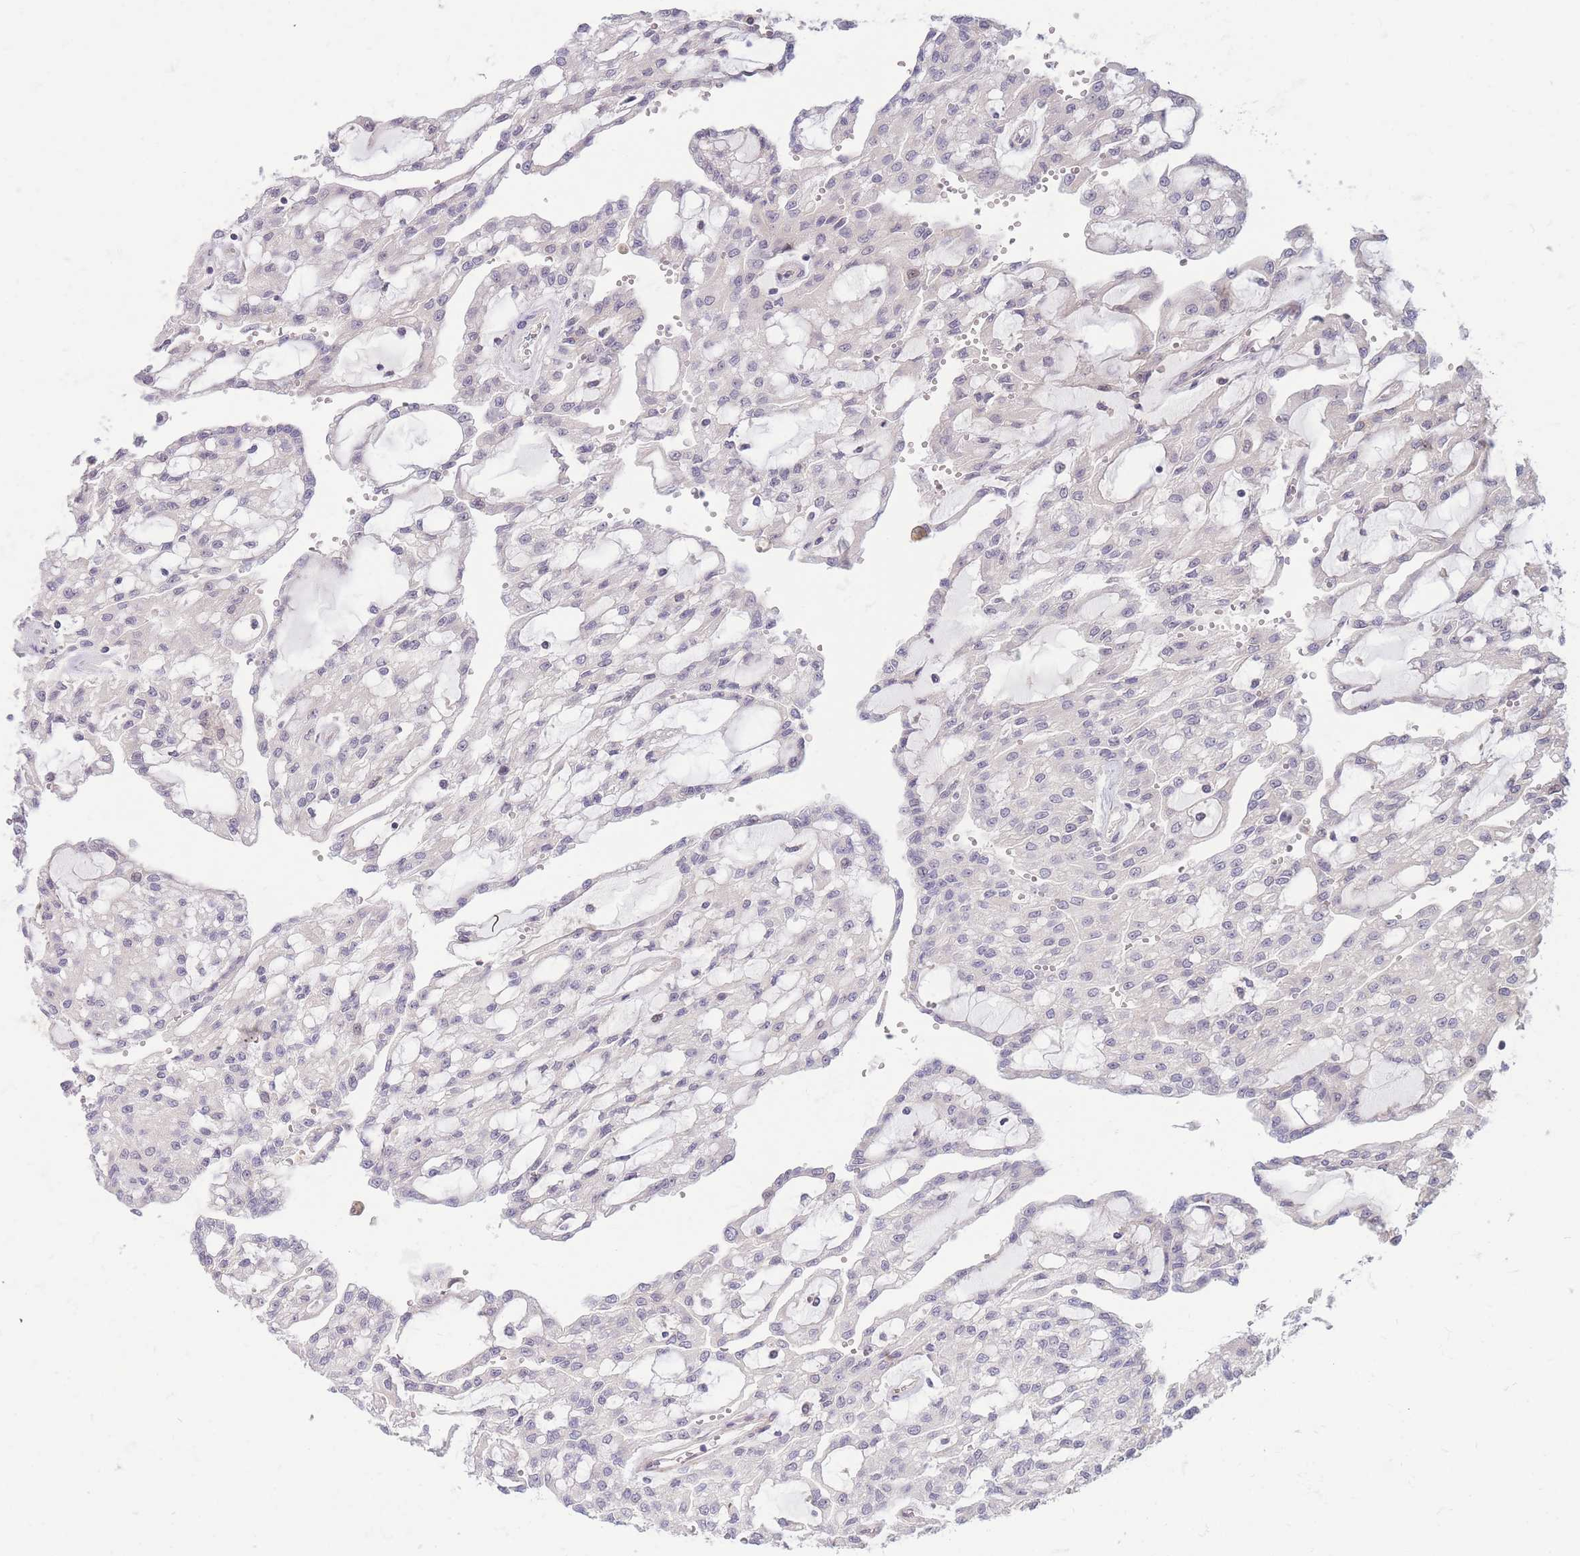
{"staining": {"intensity": "negative", "quantity": "none", "location": "none"}, "tissue": "renal cancer", "cell_type": "Tumor cells", "image_type": "cancer", "snomed": [{"axis": "morphology", "description": "Adenocarcinoma, NOS"}, {"axis": "topography", "description": "Kidney"}], "caption": "Human renal adenocarcinoma stained for a protein using immunohistochemistry (IHC) reveals no positivity in tumor cells.", "gene": "ERICH6B", "patient": {"sex": "male", "age": 63}}